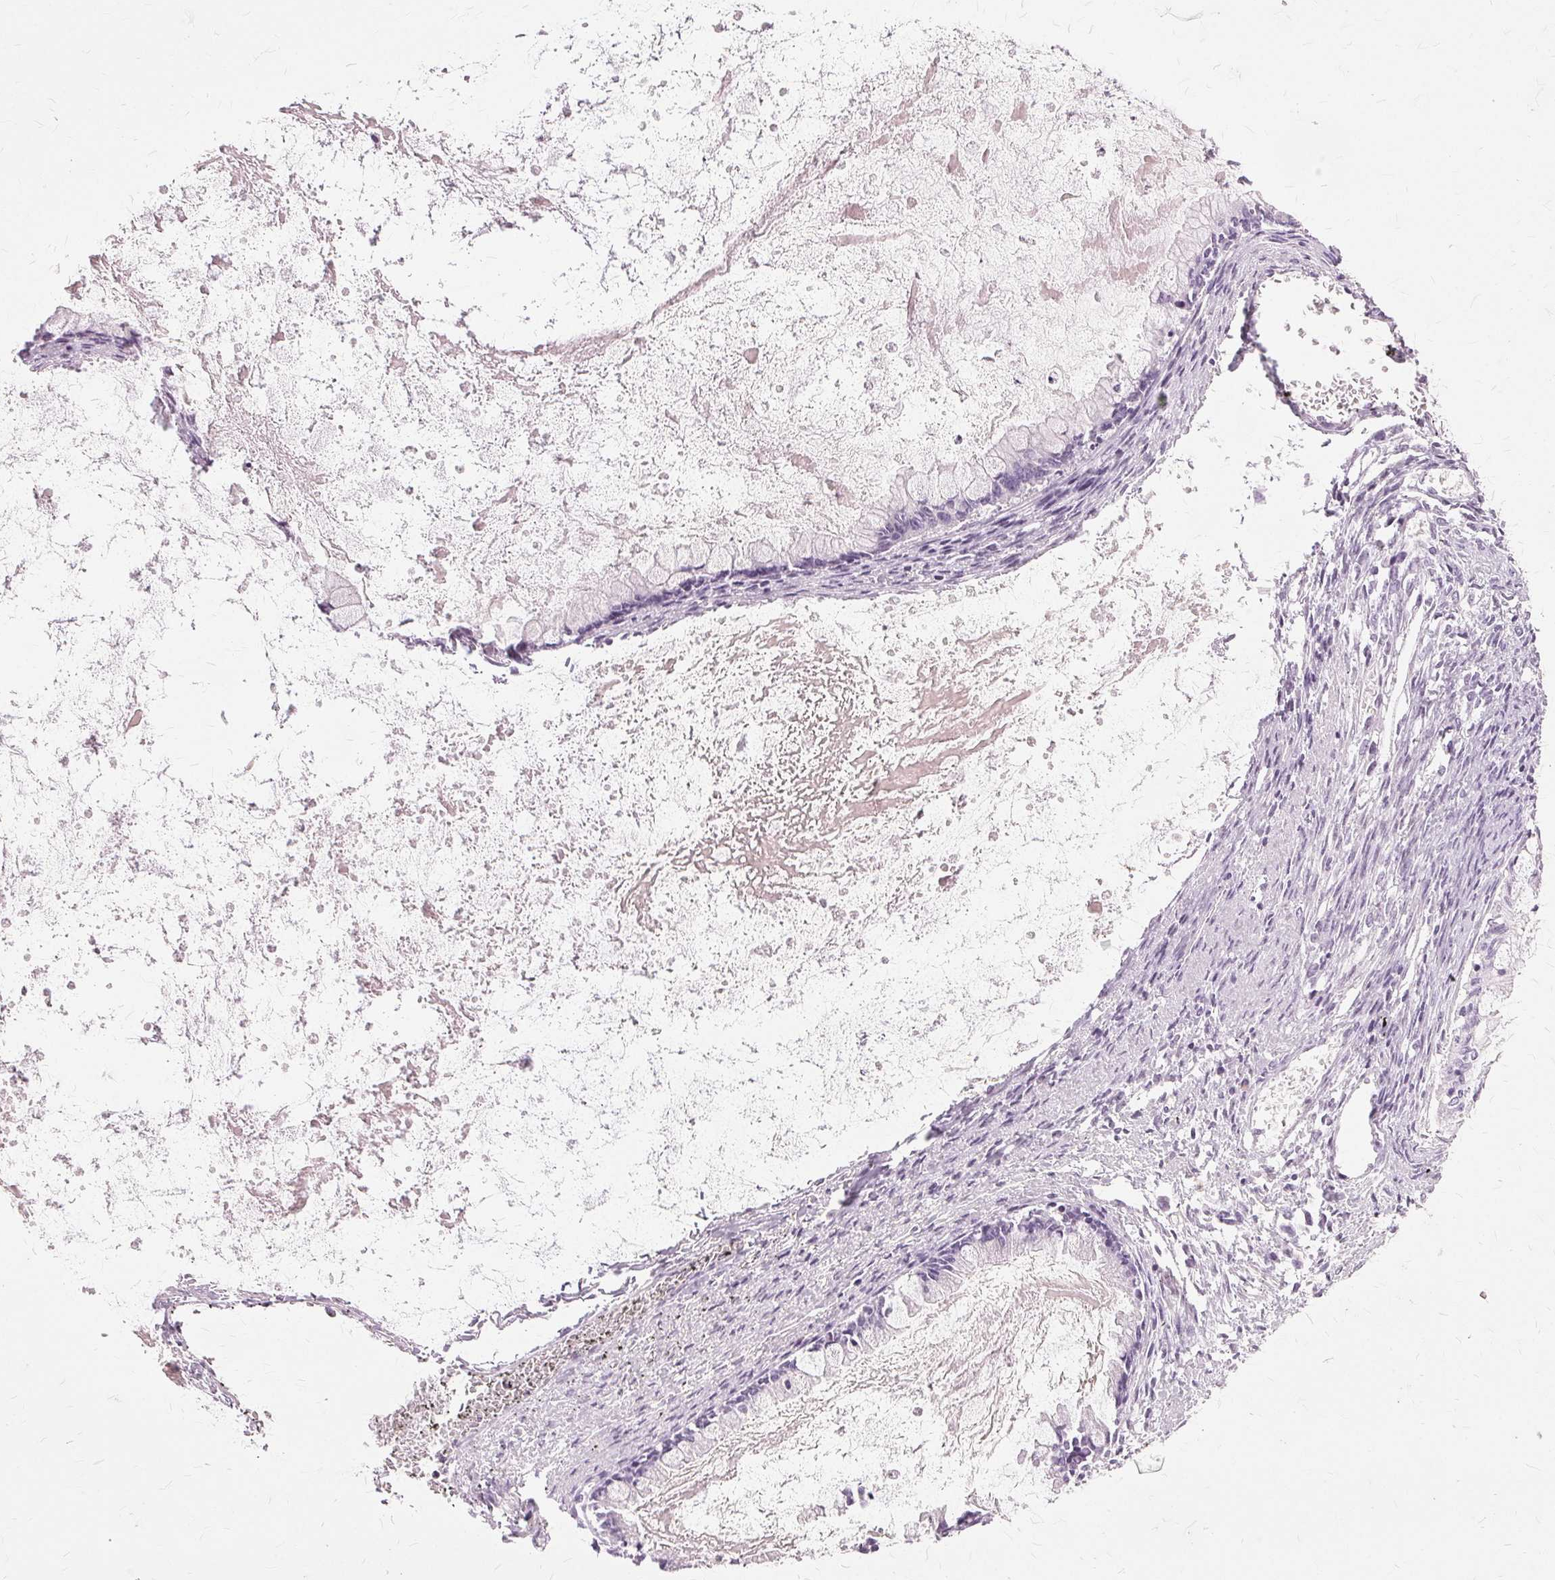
{"staining": {"intensity": "negative", "quantity": "none", "location": "none"}, "tissue": "ovarian cancer", "cell_type": "Tumor cells", "image_type": "cancer", "snomed": [{"axis": "morphology", "description": "Cystadenocarcinoma, mucinous, NOS"}, {"axis": "topography", "description": "Ovary"}], "caption": "Tumor cells are negative for brown protein staining in mucinous cystadenocarcinoma (ovarian). The staining is performed using DAB brown chromogen with nuclei counter-stained in using hematoxylin.", "gene": "SLC45A3", "patient": {"sex": "female", "age": 67}}